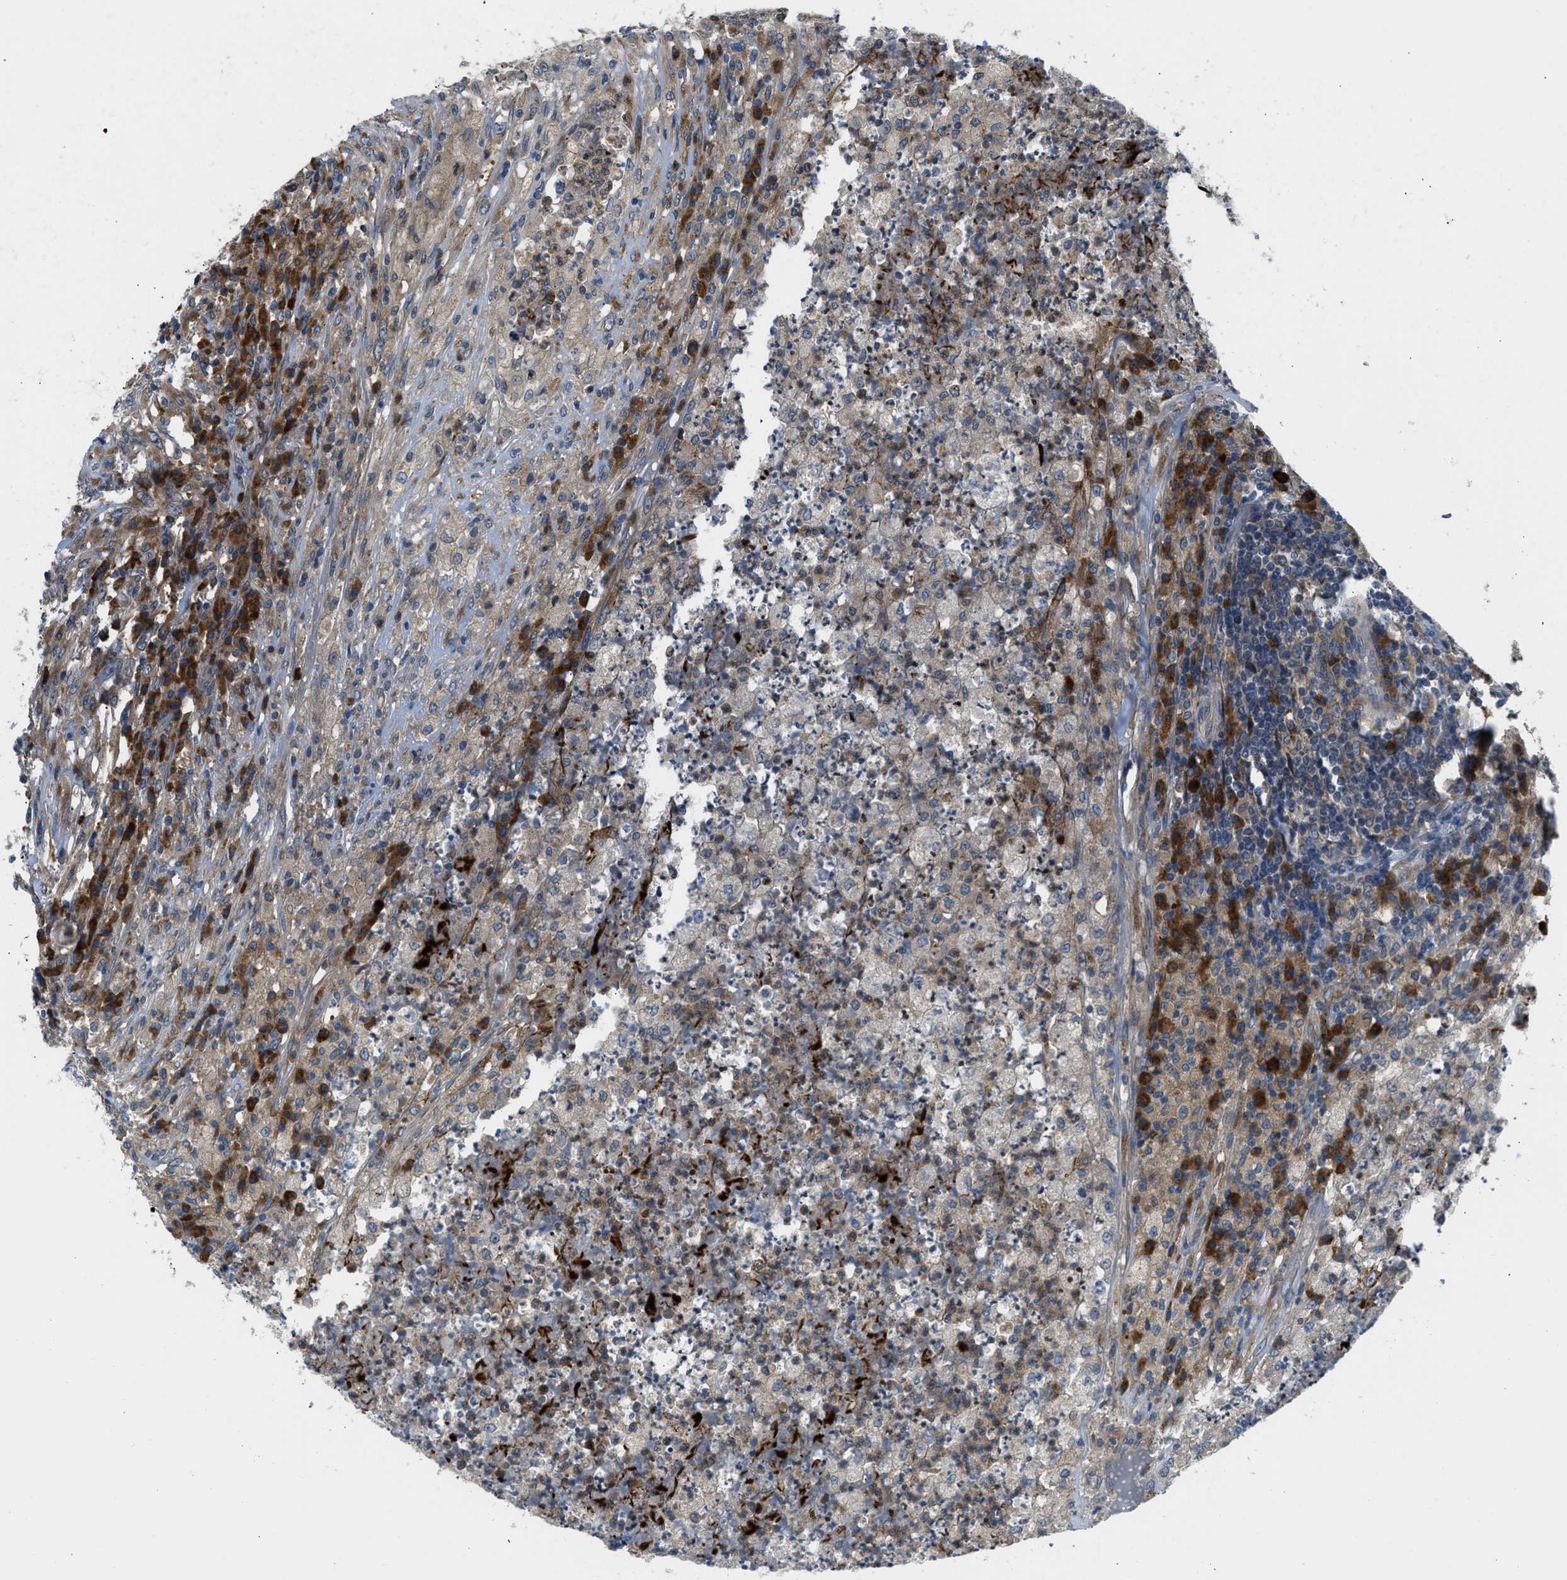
{"staining": {"intensity": "weak", "quantity": ">75%", "location": "cytoplasmic/membranous"}, "tissue": "testis cancer", "cell_type": "Tumor cells", "image_type": "cancer", "snomed": [{"axis": "morphology", "description": "Necrosis, NOS"}, {"axis": "morphology", "description": "Carcinoma, Embryonal, NOS"}, {"axis": "topography", "description": "Testis"}], "caption": "Protein expression analysis of human testis embryonal carcinoma reveals weak cytoplasmic/membranous staining in about >75% of tumor cells. The protein is stained brown, and the nuclei are stained in blue (DAB IHC with brightfield microscopy, high magnification).", "gene": "EDARADD", "patient": {"sex": "male", "age": 19}}